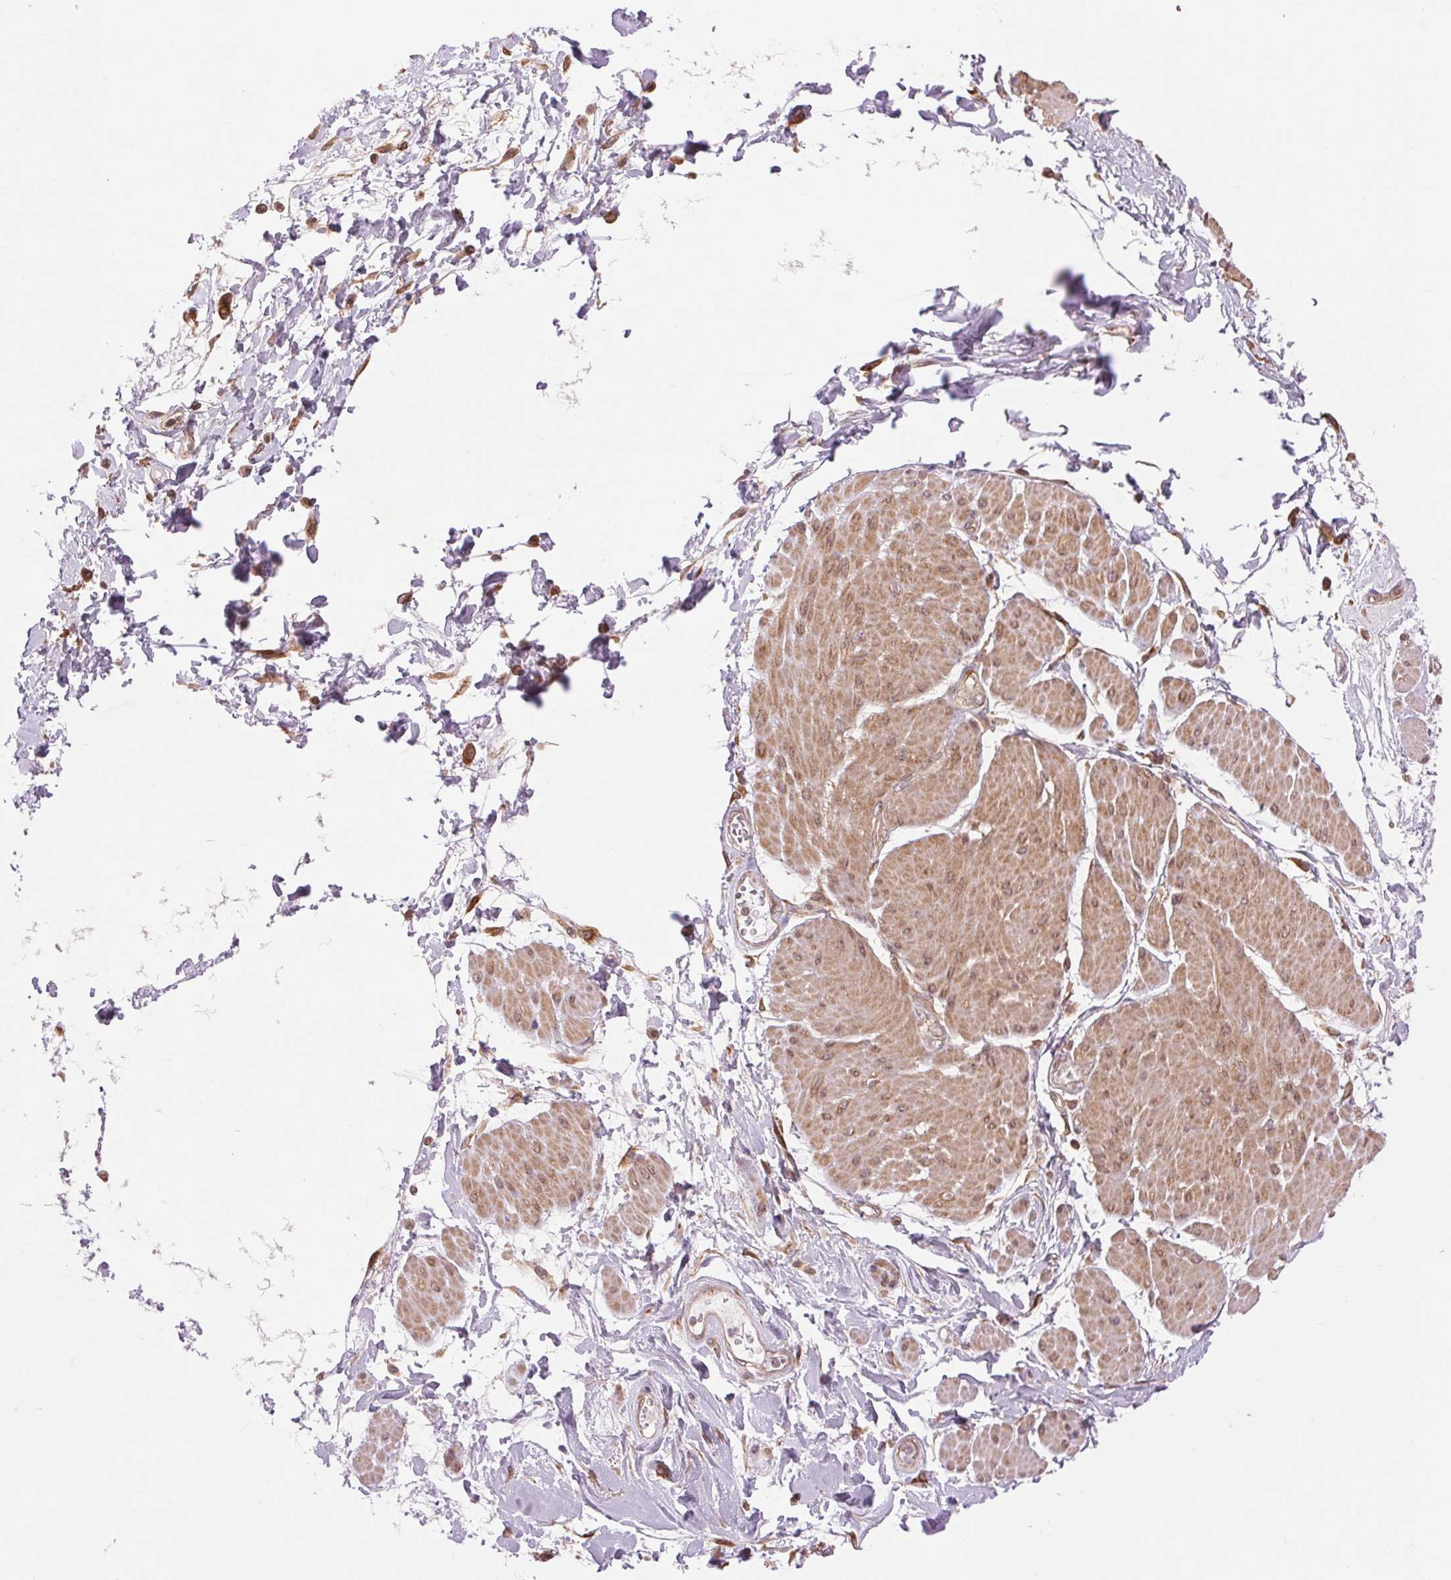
{"staining": {"intensity": "moderate", "quantity": "<25%", "location": "cytoplasmic/membranous,nuclear"}, "tissue": "adipose tissue", "cell_type": "Adipocytes", "image_type": "normal", "snomed": [{"axis": "morphology", "description": "Normal tissue, NOS"}, {"axis": "topography", "description": "Urinary bladder"}, {"axis": "topography", "description": "Peripheral nerve tissue"}], "caption": "An image of human adipose tissue stained for a protein shows moderate cytoplasmic/membranous,nuclear brown staining in adipocytes.", "gene": "BTF3L4", "patient": {"sex": "female", "age": 60}}